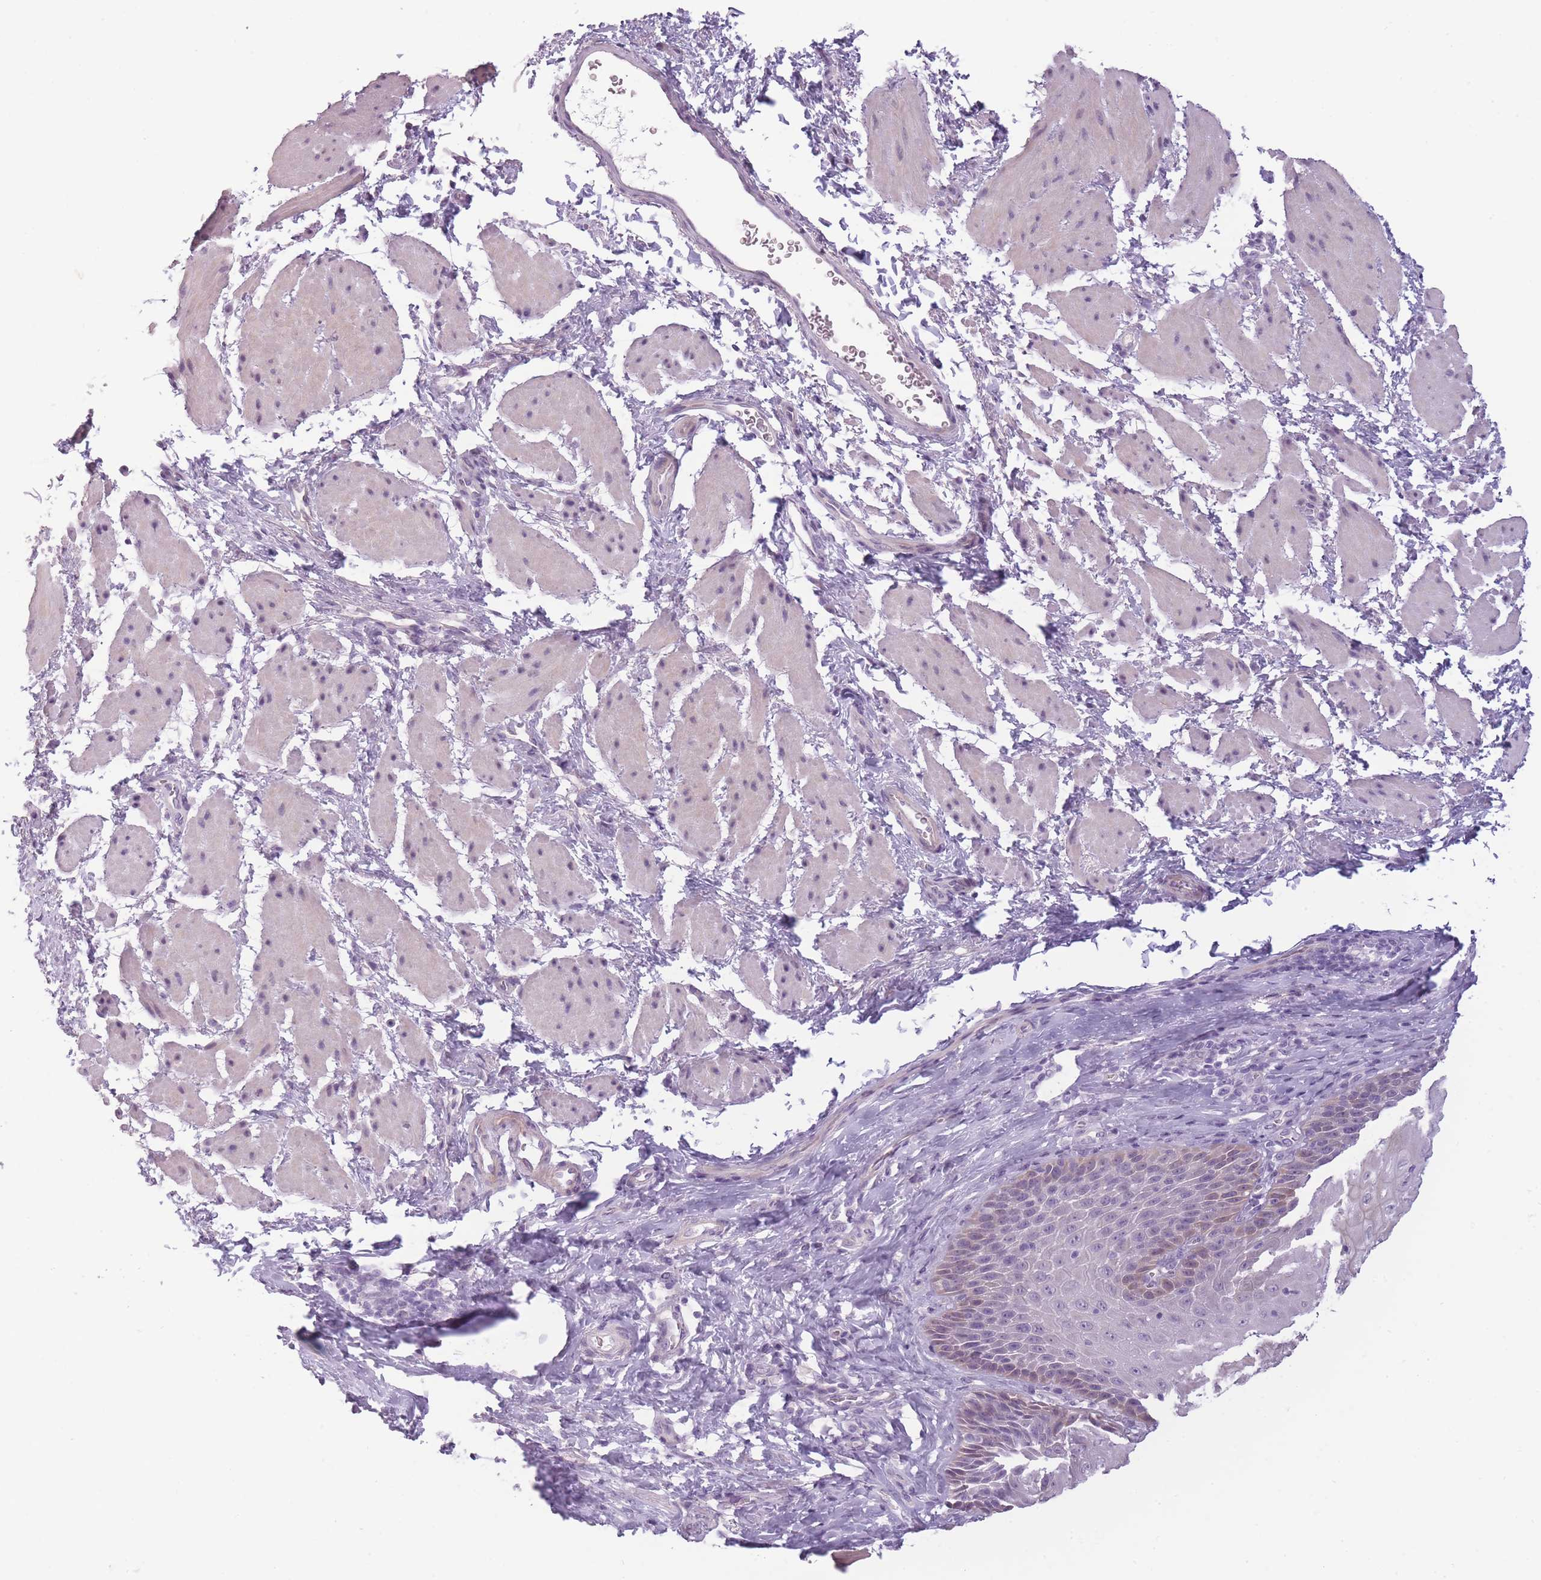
{"staining": {"intensity": "moderate", "quantity": "<25%", "location": "cytoplasmic/membranous"}, "tissue": "esophagus", "cell_type": "Squamous epithelial cells", "image_type": "normal", "snomed": [{"axis": "morphology", "description": "Normal tissue, NOS"}, {"axis": "topography", "description": "Esophagus"}], "caption": "Immunohistochemical staining of normal esophagus shows moderate cytoplasmic/membranous protein expression in approximately <25% of squamous epithelial cells.", "gene": "TMEM236", "patient": {"sex": "female", "age": 61}}